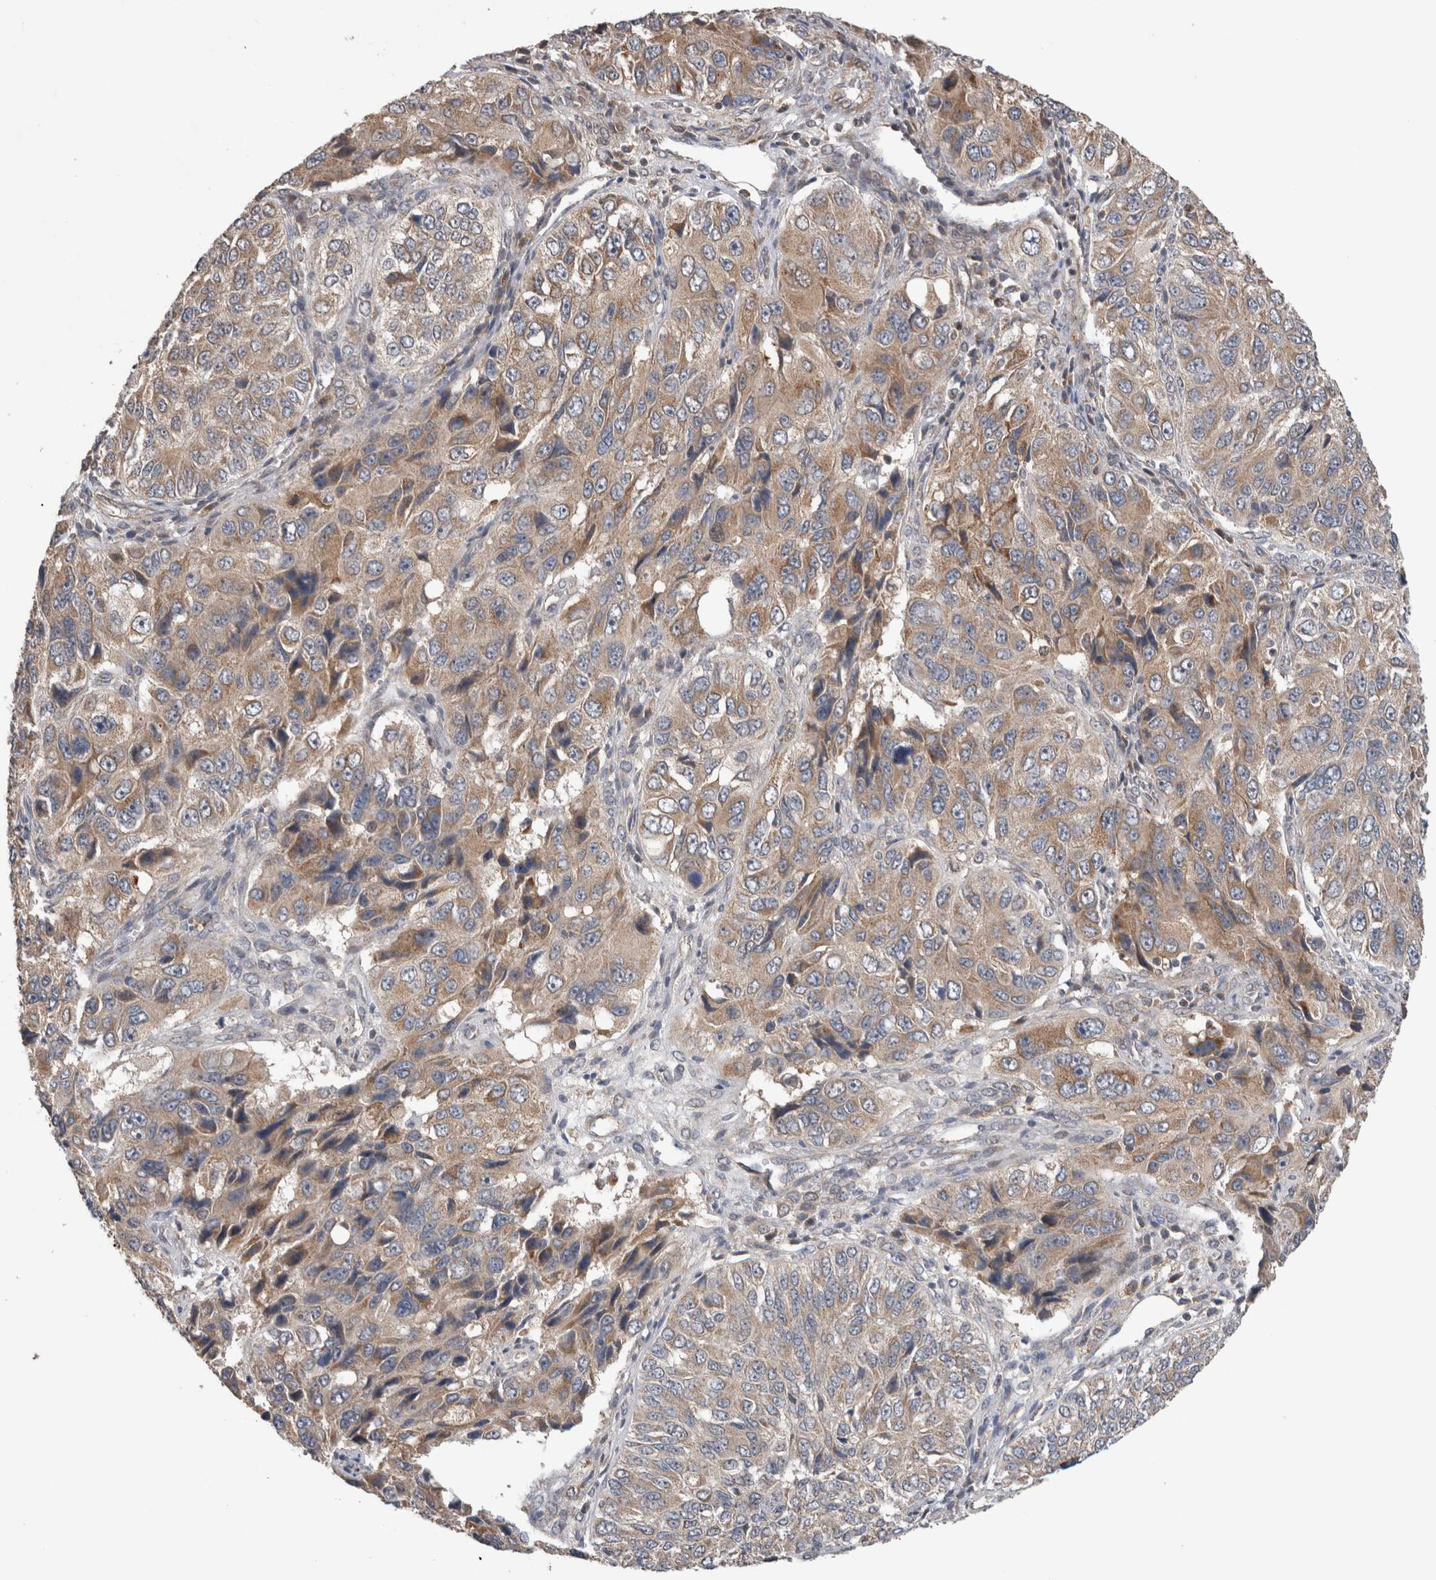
{"staining": {"intensity": "moderate", "quantity": ">75%", "location": "cytoplasmic/membranous"}, "tissue": "ovarian cancer", "cell_type": "Tumor cells", "image_type": "cancer", "snomed": [{"axis": "morphology", "description": "Carcinoma, endometroid"}, {"axis": "topography", "description": "Ovary"}], "caption": "Protein expression analysis of ovarian endometroid carcinoma shows moderate cytoplasmic/membranous expression in approximately >75% of tumor cells. (IHC, brightfield microscopy, high magnification).", "gene": "TRIM5", "patient": {"sex": "female", "age": 51}}